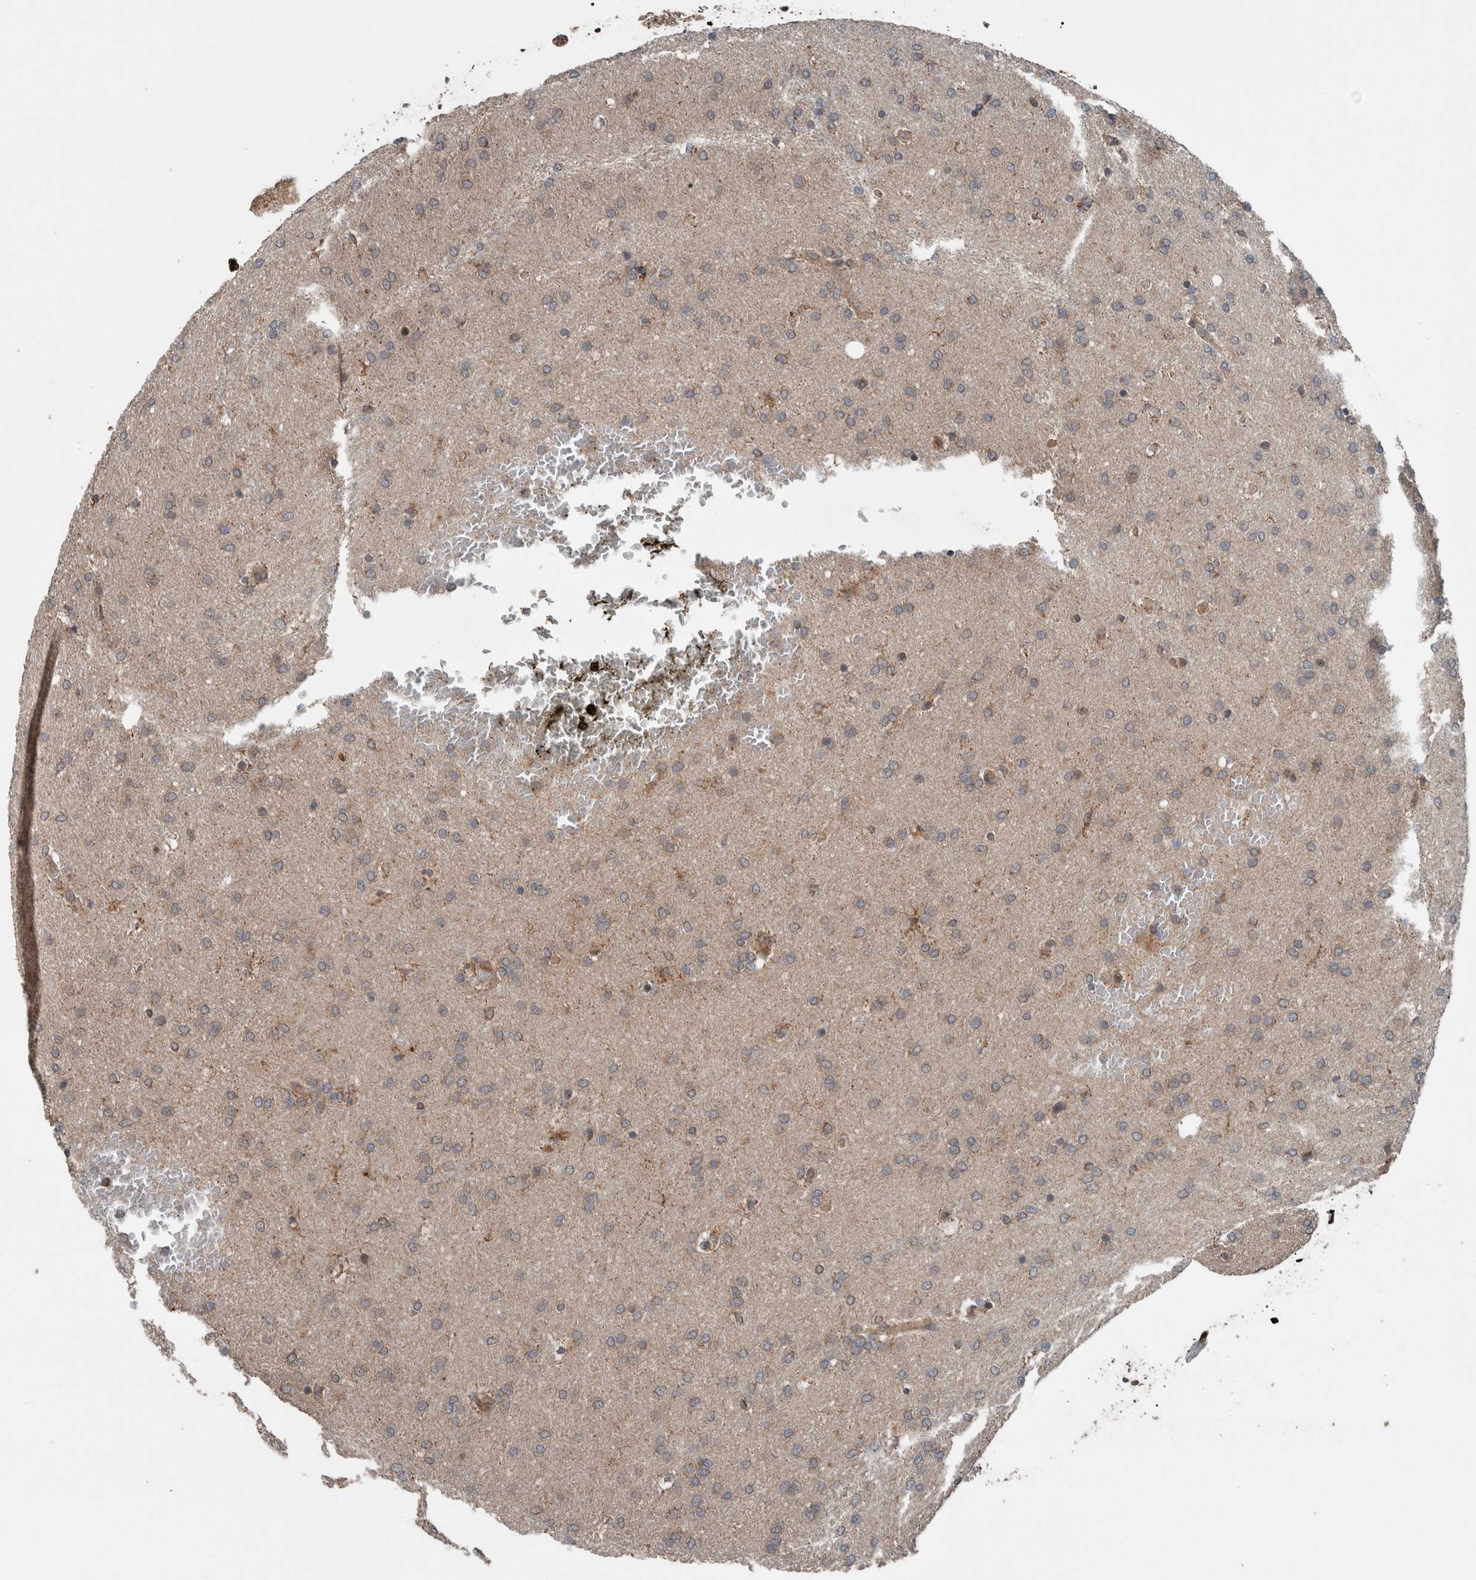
{"staining": {"intensity": "moderate", "quantity": "<25%", "location": "cytoplasmic/membranous"}, "tissue": "glioma", "cell_type": "Tumor cells", "image_type": "cancer", "snomed": [{"axis": "morphology", "description": "Glioma, malignant, Low grade"}, {"axis": "topography", "description": "Brain"}], "caption": "This histopathology image demonstrates immunohistochemistry (IHC) staining of human glioma, with low moderate cytoplasmic/membranous positivity in about <25% of tumor cells.", "gene": "RIOK3", "patient": {"sex": "female", "age": 37}}